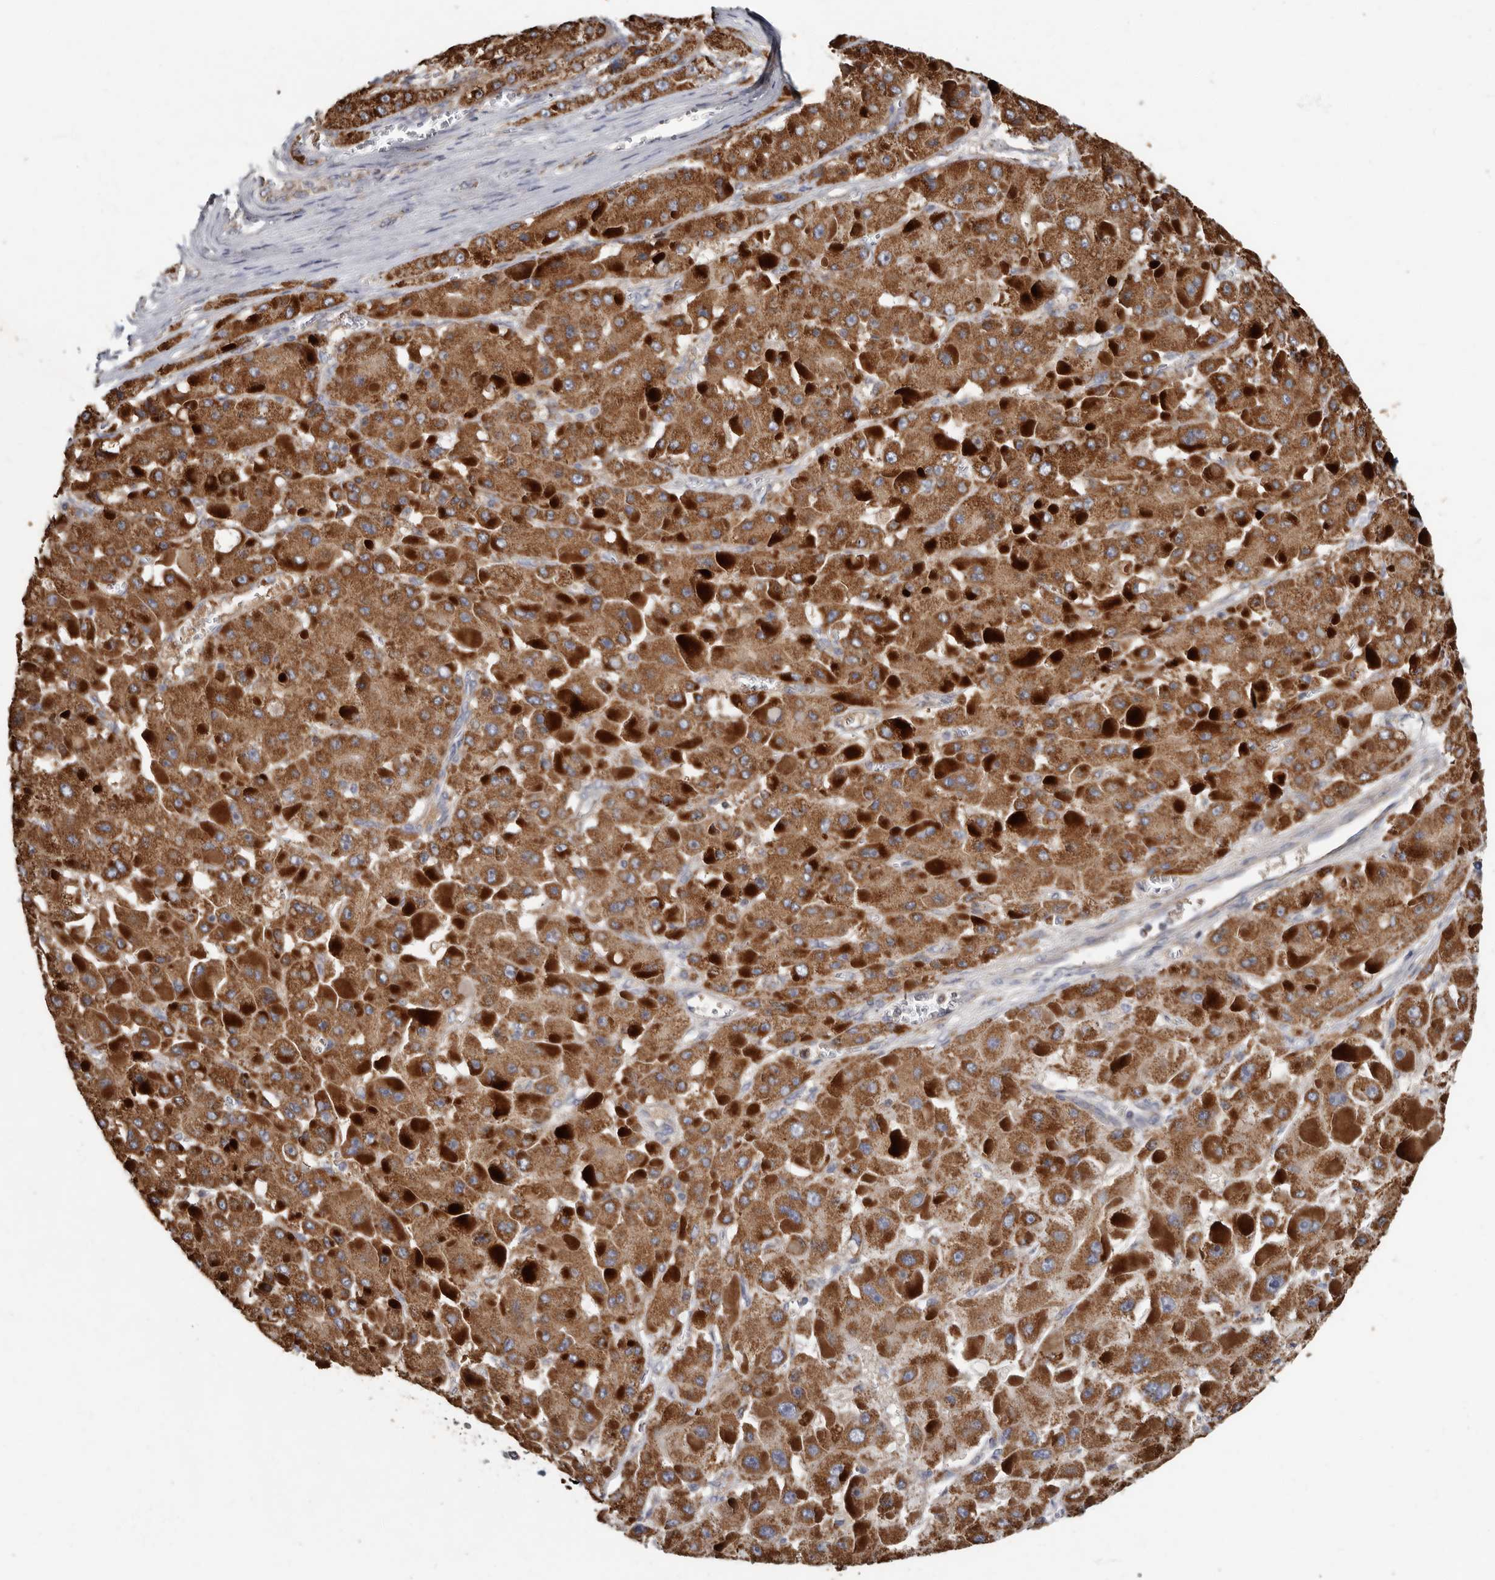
{"staining": {"intensity": "strong", "quantity": ">75%", "location": "cytoplasmic/membranous"}, "tissue": "liver cancer", "cell_type": "Tumor cells", "image_type": "cancer", "snomed": [{"axis": "morphology", "description": "Carcinoma, Hepatocellular, NOS"}, {"axis": "topography", "description": "Liver"}], "caption": "Immunohistochemistry (IHC) photomicrograph of neoplastic tissue: human liver hepatocellular carcinoma stained using immunohistochemistry demonstrates high levels of strong protein expression localized specifically in the cytoplasmic/membranous of tumor cells, appearing as a cytoplasmic/membranous brown color.", "gene": "KIF26B", "patient": {"sex": "female", "age": 73}}